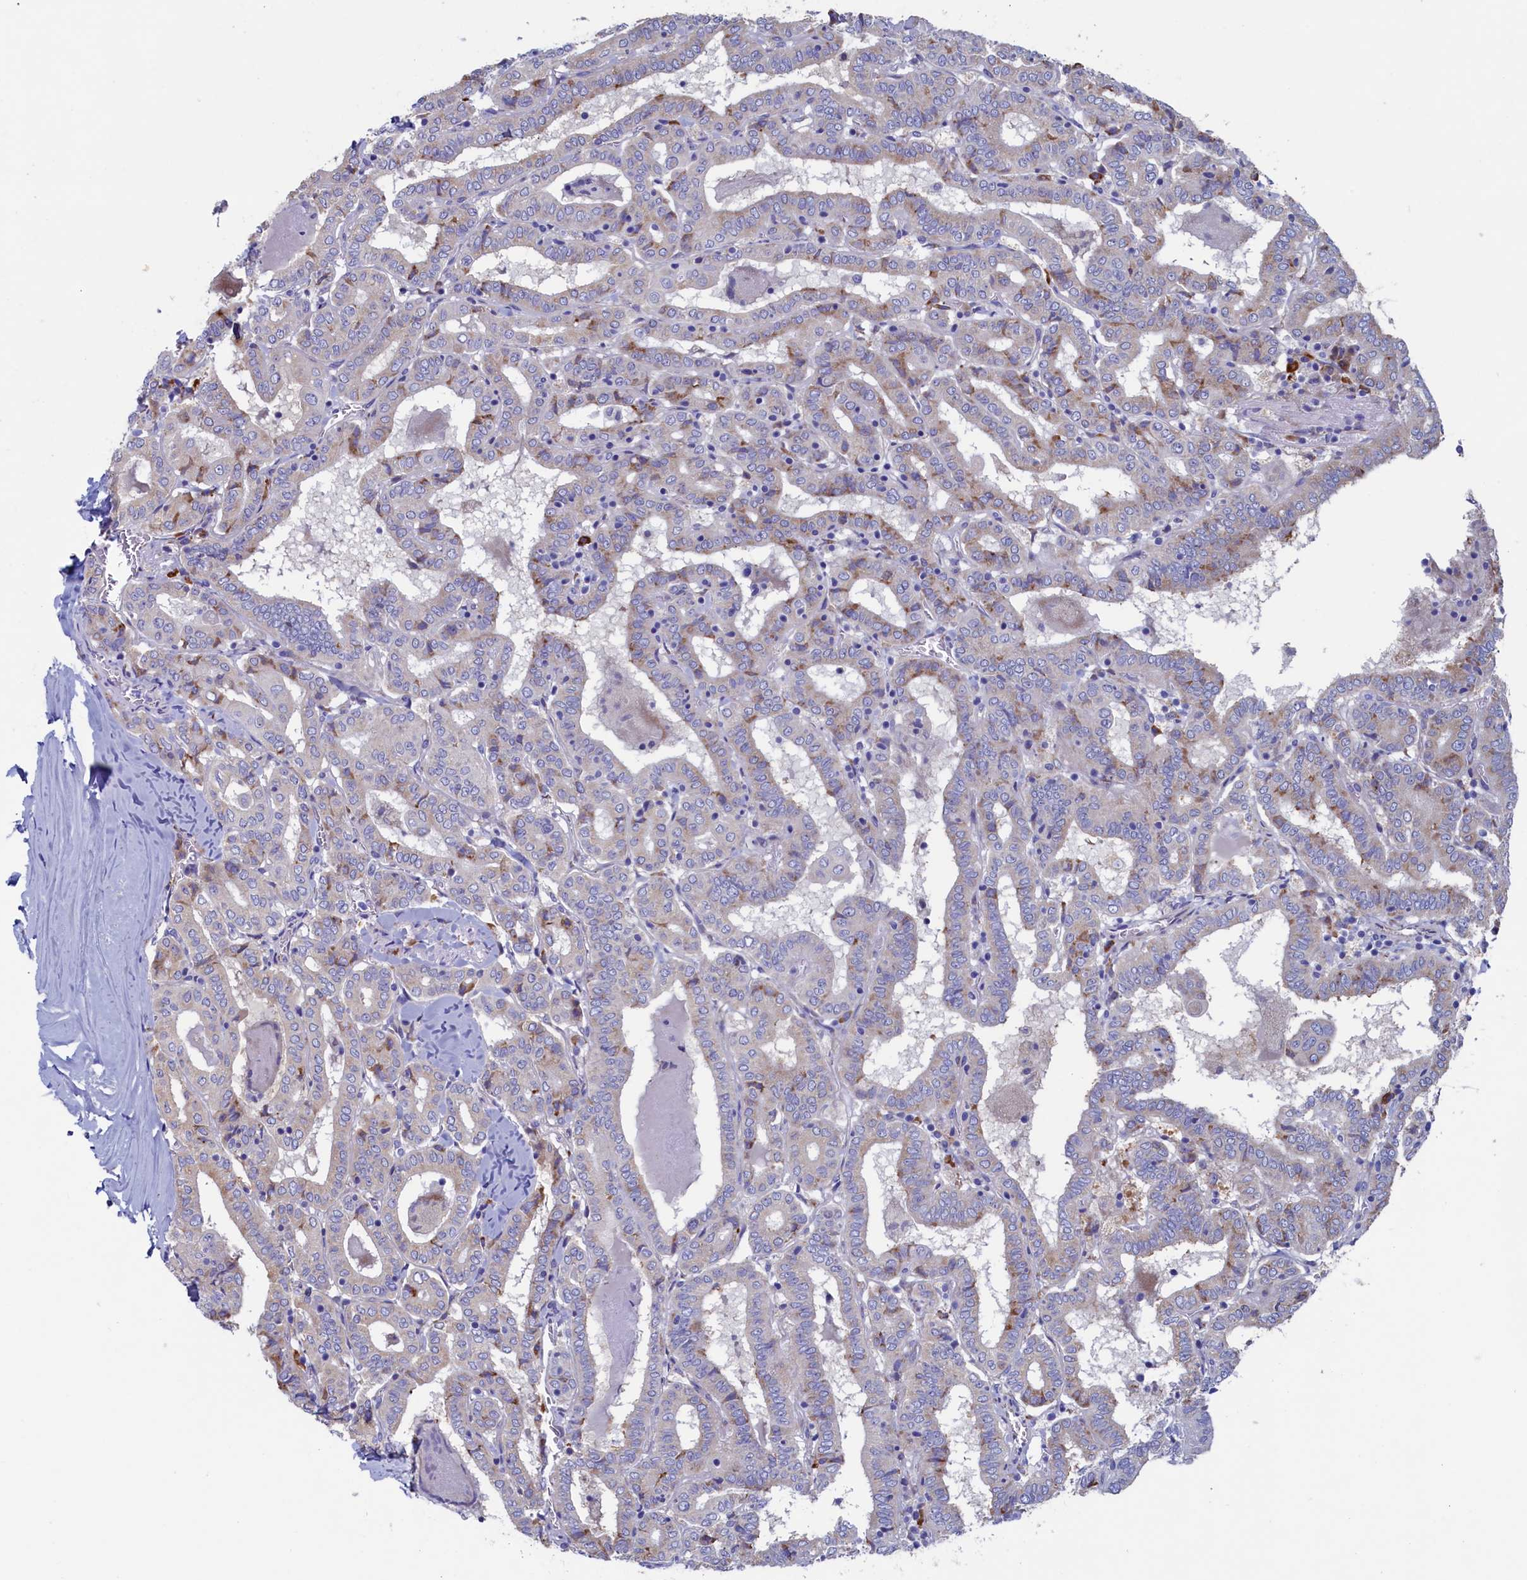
{"staining": {"intensity": "moderate", "quantity": "<25%", "location": "cytoplasmic/membranous"}, "tissue": "thyroid cancer", "cell_type": "Tumor cells", "image_type": "cancer", "snomed": [{"axis": "morphology", "description": "Papillary adenocarcinoma, NOS"}, {"axis": "topography", "description": "Thyroid gland"}], "caption": "Protein staining displays moderate cytoplasmic/membranous positivity in about <25% of tumor cells in thyroid cancer (papillary adenocarcinoma).", "gene": "CBLIF", "patient": {"sex": "female", "age": 72}}